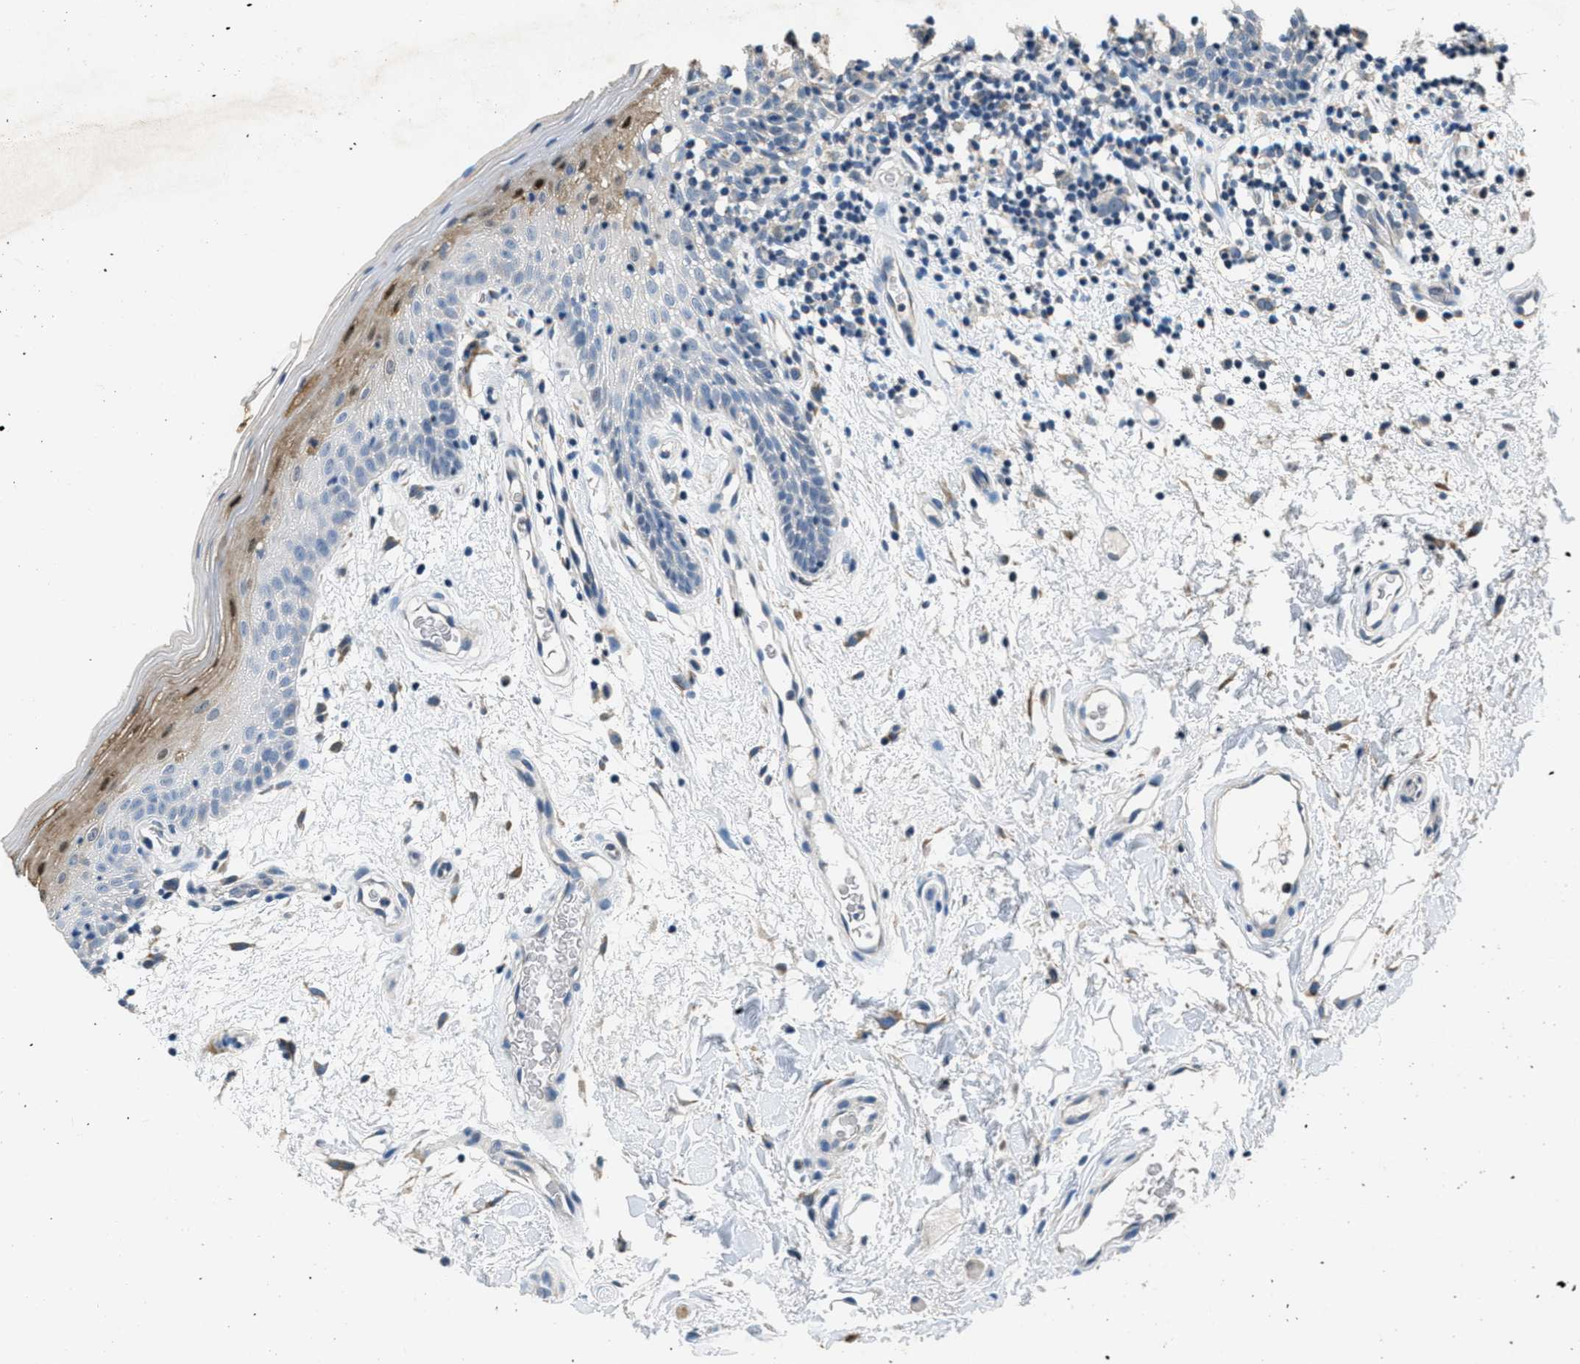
{"staining": {"intensity": "moderate", "quantity": "<25%", "location": "cytoplasmic/membranous,nuclear"}, "tissue": "oral mucosa", "cell_type": "Squamous epithelial cells", "image_type": "normal", "snomed": [{"axis": "morphology", "description": "Normal tissue, NOS"}, {"axis": "morphology", "description": "Squamous cell carcinoma, NOS"}, {"axis": "topography", "description": "Skeletal muscle"}, {"axis": "topography", "description": "Oral tissue"}, {"axis": "topography", "description": "Head-Neck"}], "caption": "Immunohistochemical staining of benign oral mucosa shows low levels of moderate cytoplasmic/membranous,nuclear staining in approximately <25% of squamous epithelial cells.", "gene": "NAT1", "patient": {"sex": "male", "age": 71}}